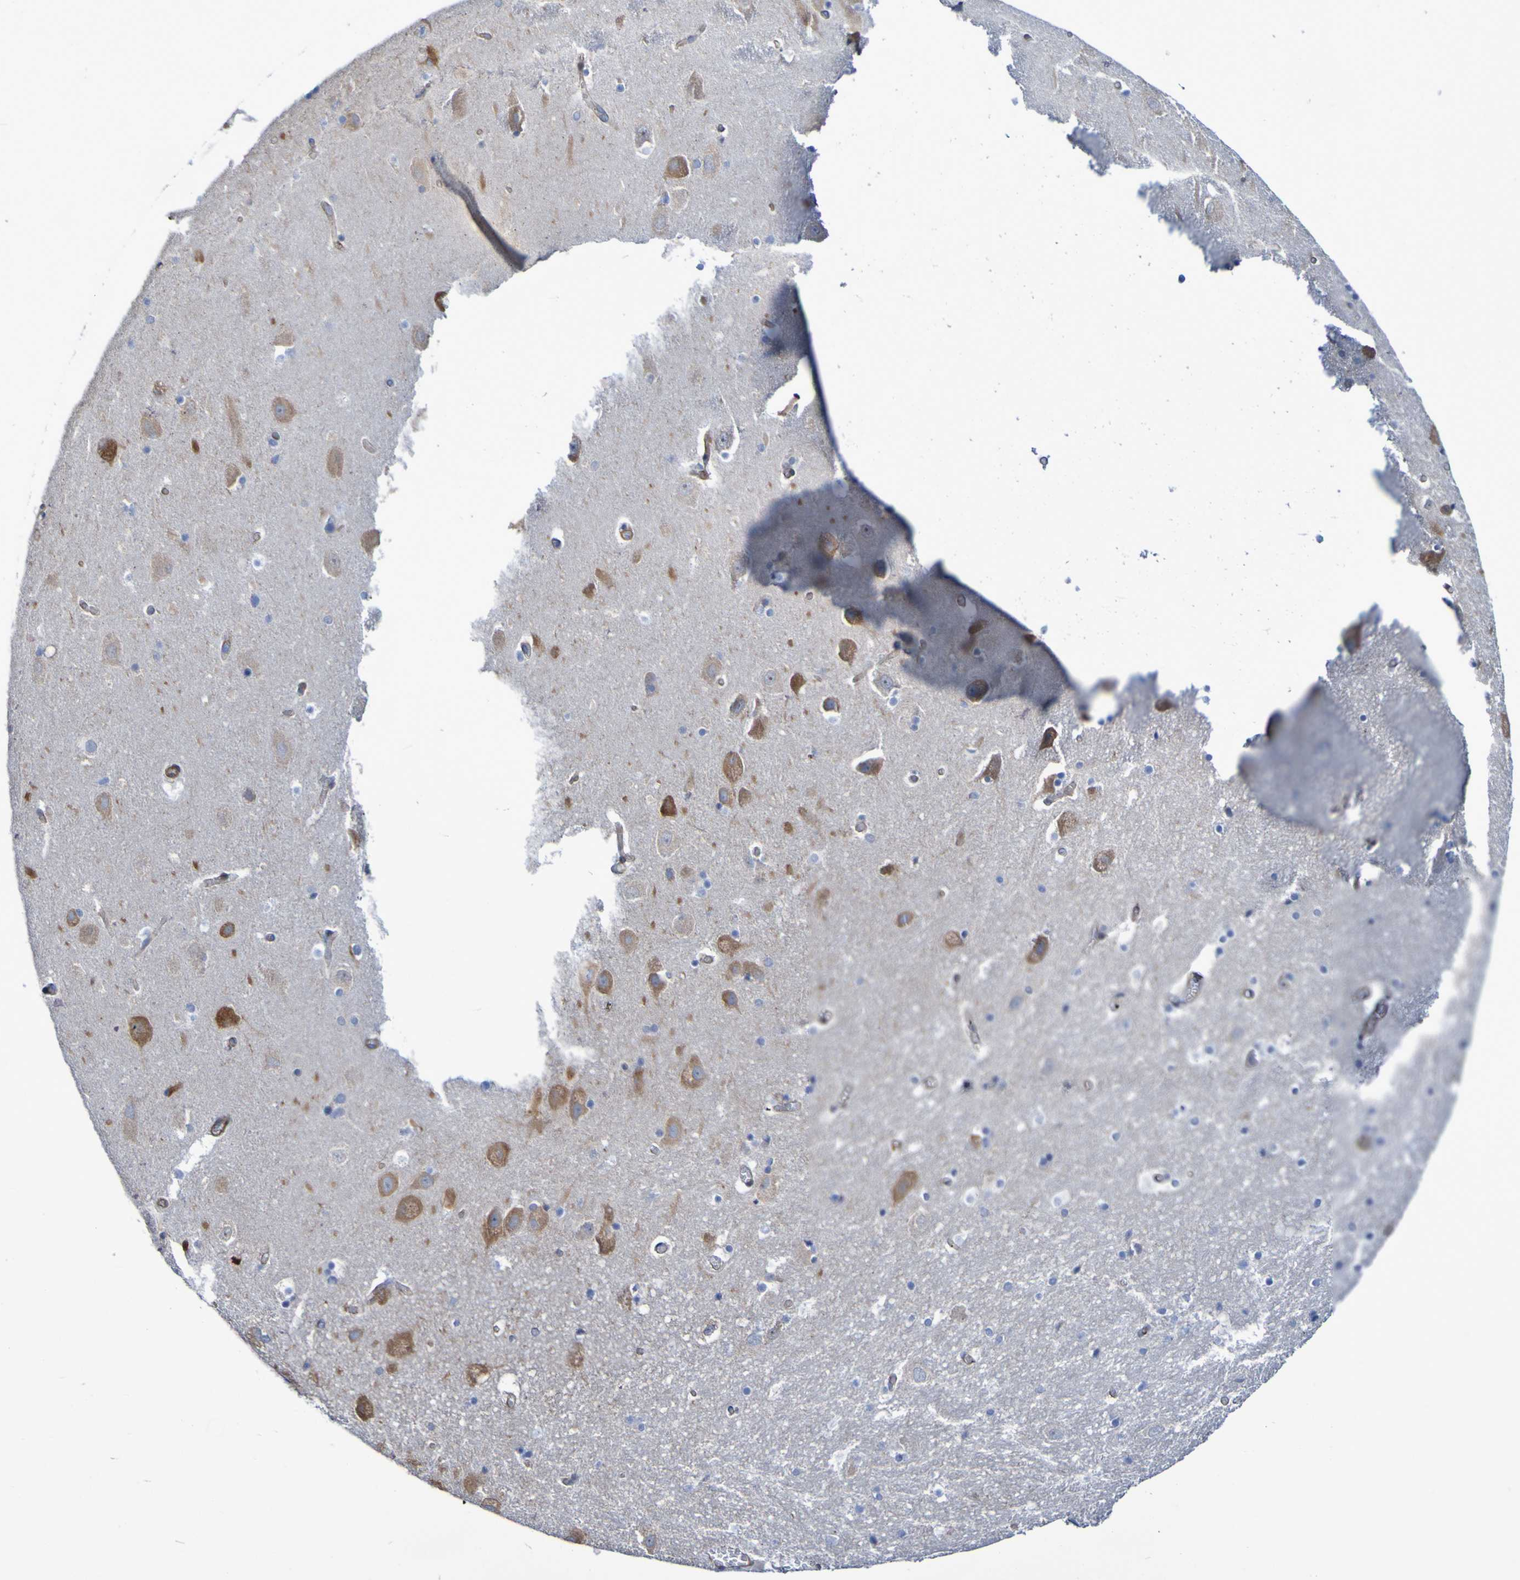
{"staining": {"intensity": "negative", "quantity": "none", "location": "none"}, "tissue": "hippocampus", "cell_type": "Glial cells", "image_type": "normal", "snomed": [{"axis": "morphology", "description": "Normal tissue, NOS"}, {"axis": "topography", "description": "Hippocampus"}], "caption": "DAB (3,3'-diaminobenzidine) immunohistochemical staining of normal human hippocampus displays no significant expression in glial cells. (DAB (3,3'-diaminobenzidine) immunohistochemistry visualized using brightfield microscopy, high magnification).", "gene": "LPP", "patient": {"sex": "male", "age": 45}}